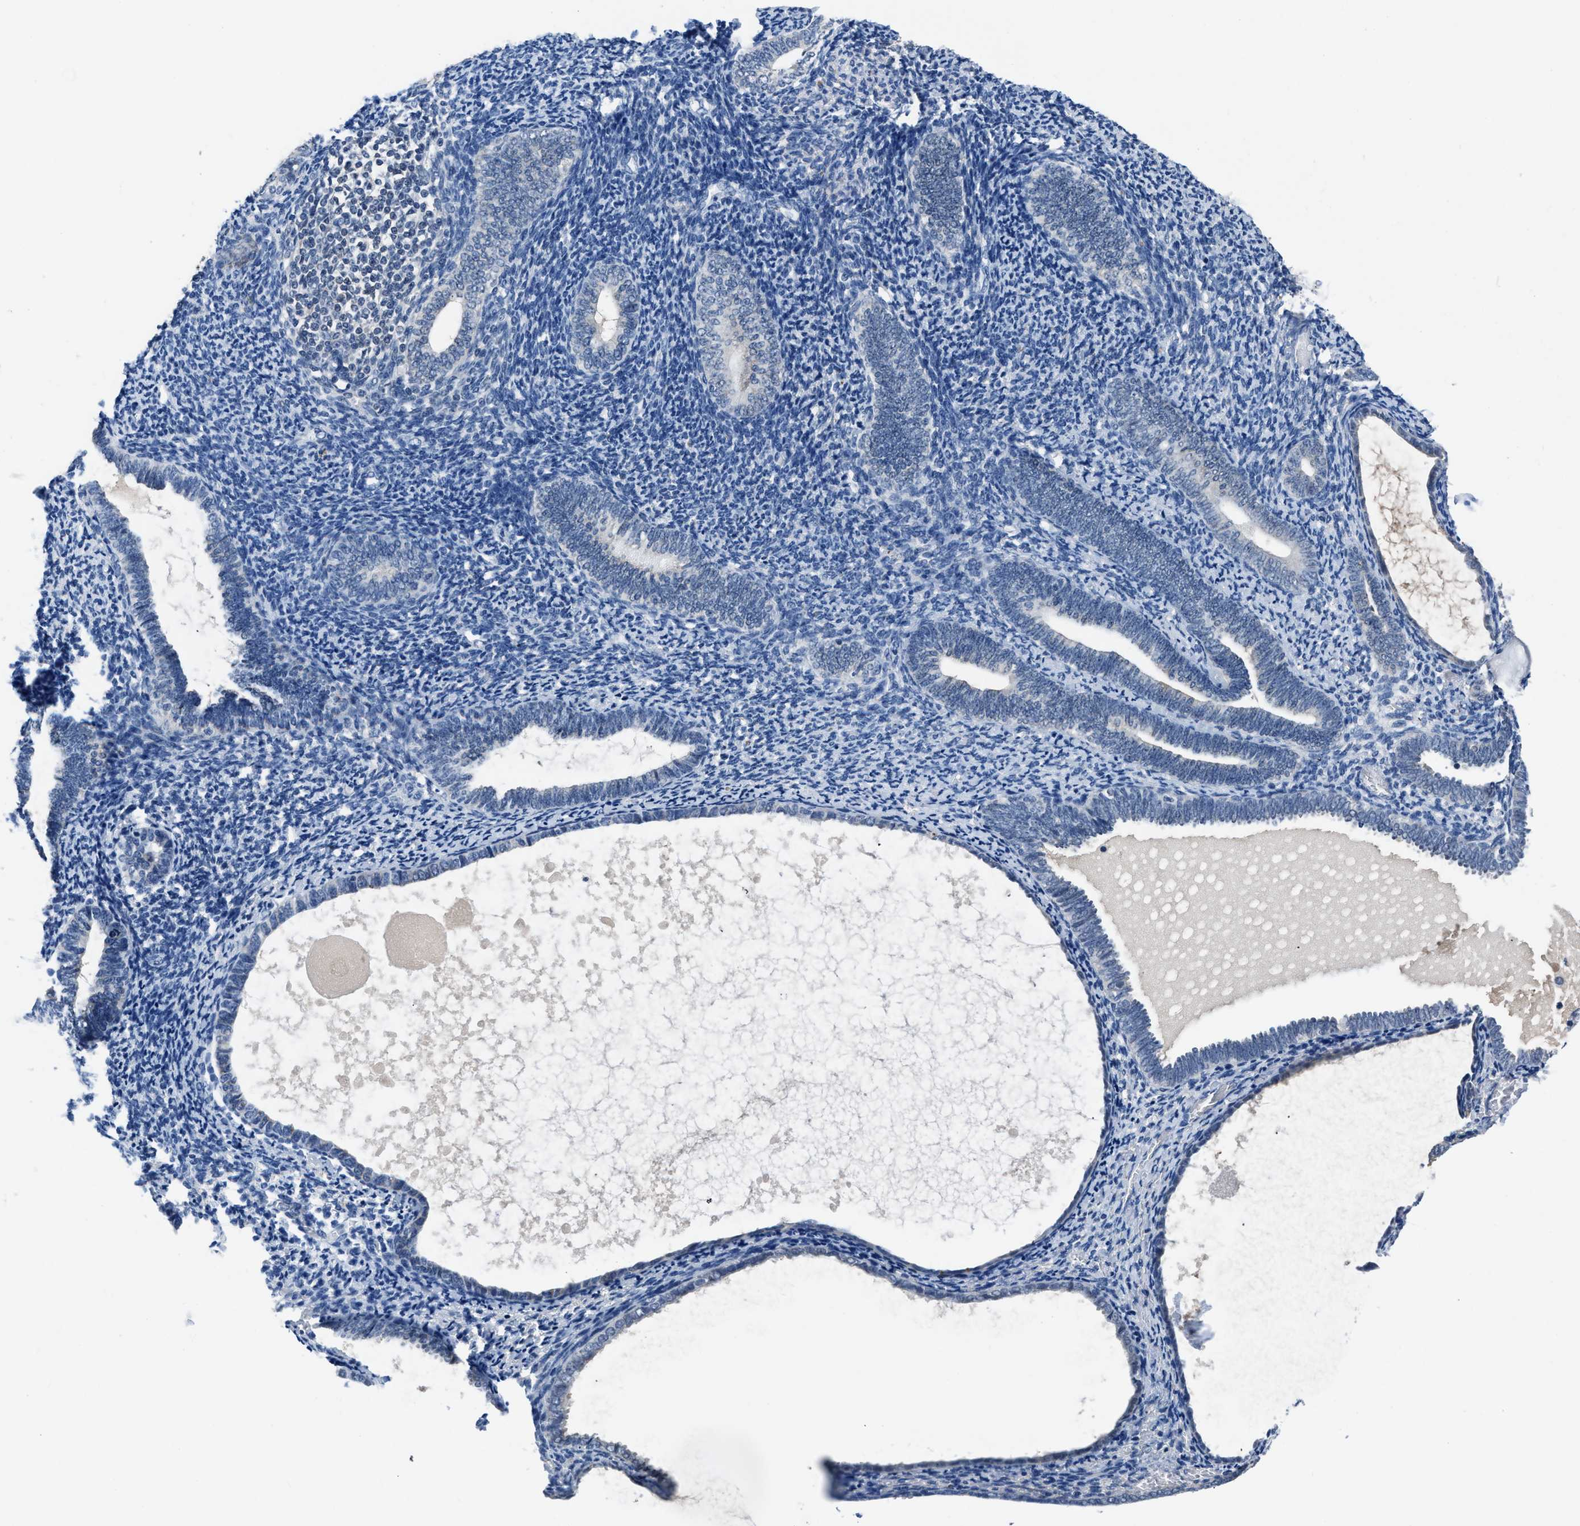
{"staining": {"intensity": "negative", "quantity": "none", "location": "none"}, "tissue": "endometrium", "cell_type": "Cells in endometrial stroma", "image_type": "normal", "snomed": [{"axis": "morphology", "description": "Normal tissue, NOS"}, {"axis": "topography", "description": "Endometrium"}], "caption": "Immunohistochemistry of normal endometrium demonstrates no positivity in cells in endometrial stroma.", "gene": "LANCL2", "patient": {"sex": "female", "age": 66}}